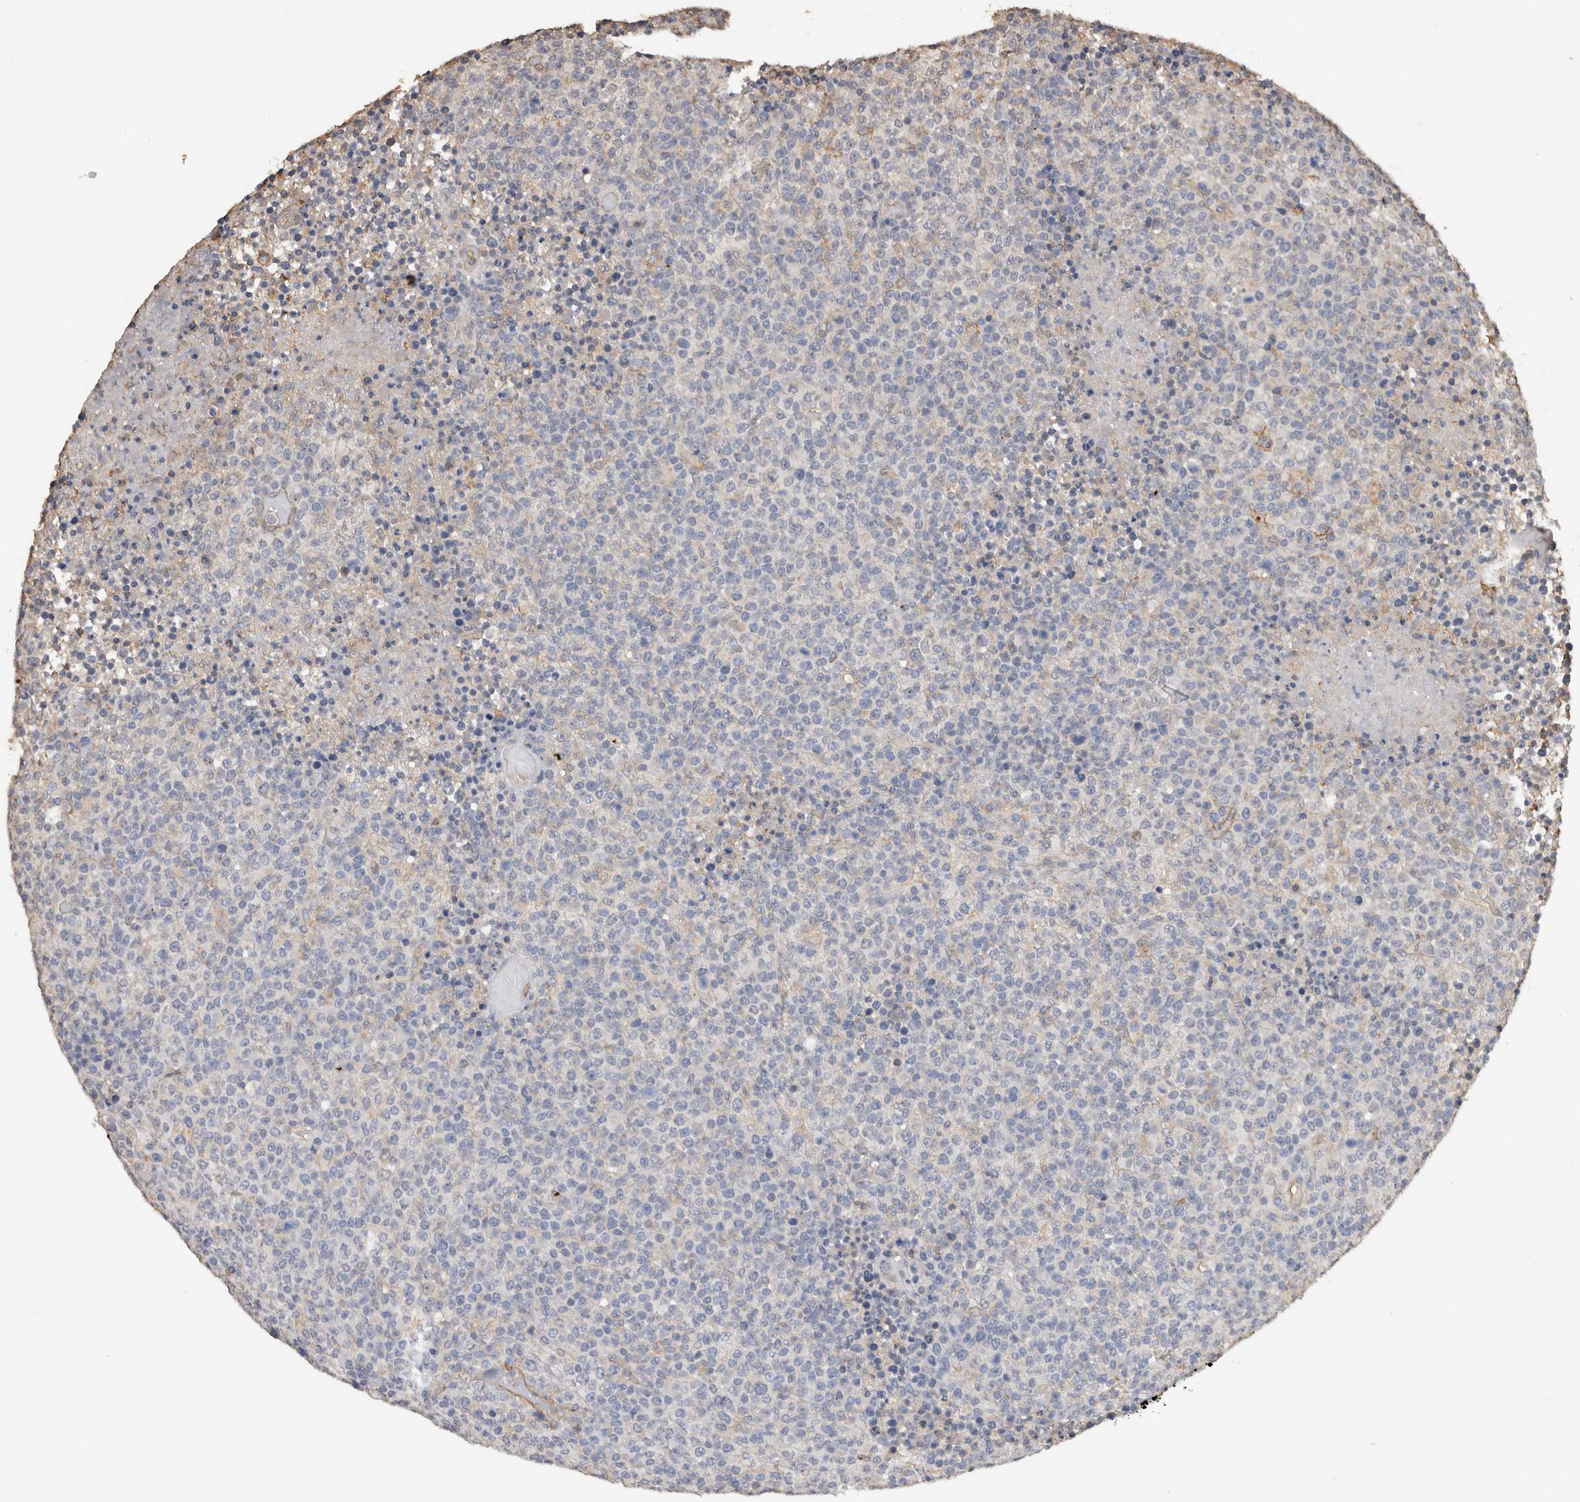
{"staining": {"intensity": "negative", "quantity": "none", "location": "none"}, "tissue": "lymphoma", "cell_type": "Tumor cells", "image_type": "cancer", "snomed": [{"axis": "morphology", "description": "Malignant lymphoma, non-Hodgkin's type, High grade"}, {"axis": "topography", "description": "Lymph node"}], "caption": "Tumor cells show no significant protein positivity in high-grade malignant lymphoma, non-Hodgkin's type. The staining is performed using DAB (3,3'-diaminobenzidine) brown chromogen with nuclei counter-stained in using hematoxylin.", "gene": "S100A10", "patient": {"sex": "male", "age": 13}}